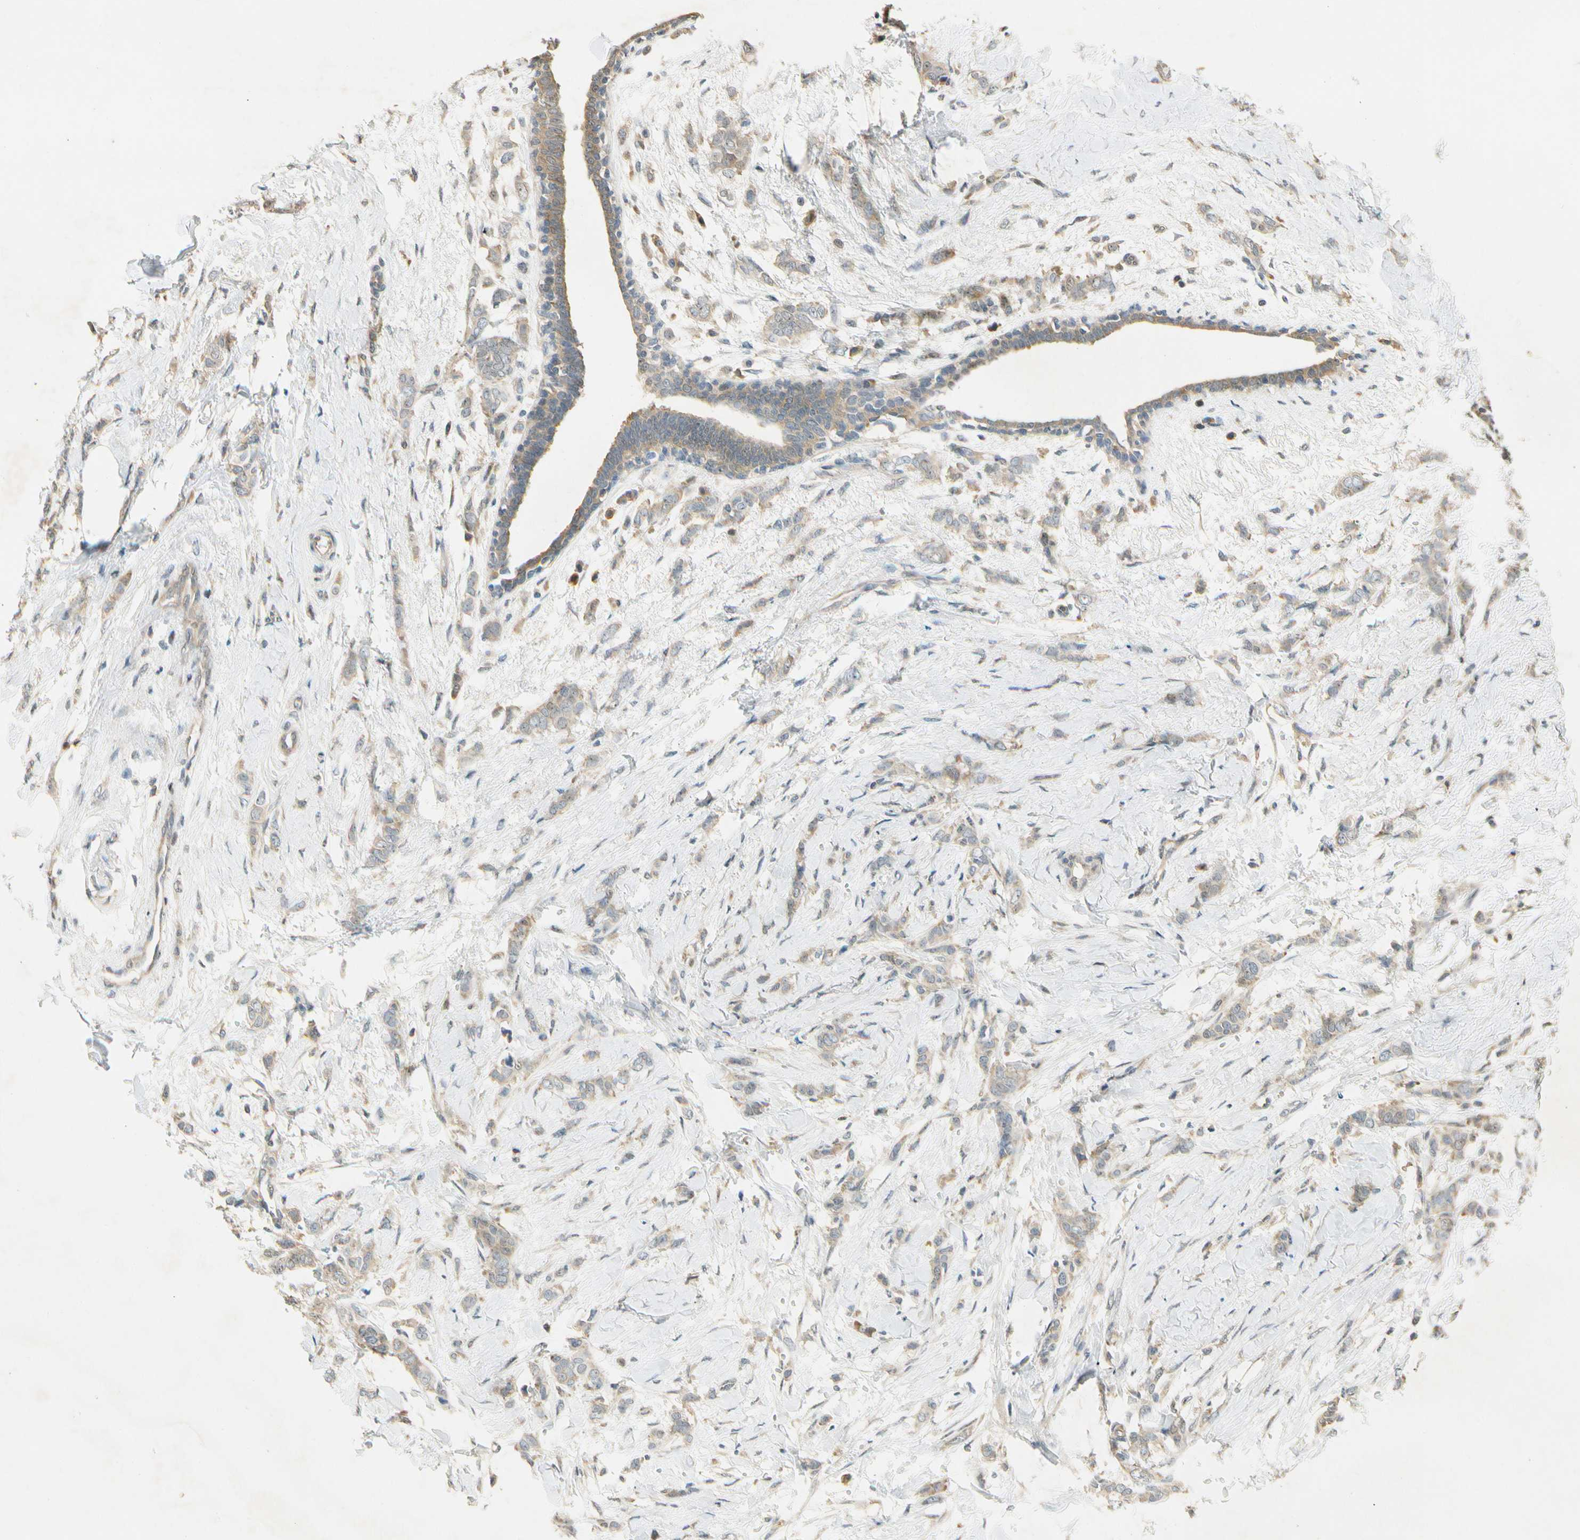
{"staining": {"intensity": "weak", "quantity": "25%-75%", "location": "cytoplasmic/membranous"}, "tissue": "breast cancer", "cell_type": "Tumor cells", "image_type": "cancer", "snomed": [{"axis": "morphology", "description": "Lobular carcinoma, in situ"}, {"axis": "morphology", "description": "Lobular carcinoma"}, {"axis": "topography", "description": "Breast"}], "caption": "Approximately 25%-75% of tumor cells in human breast cancer (lobular carcinoma) display weak cytoplasmic/membranous protein staining as visualized by brown immunohistochemical staining.", "gene": "EIF1AX", "patient": {"sex": "female", "age": 41}}